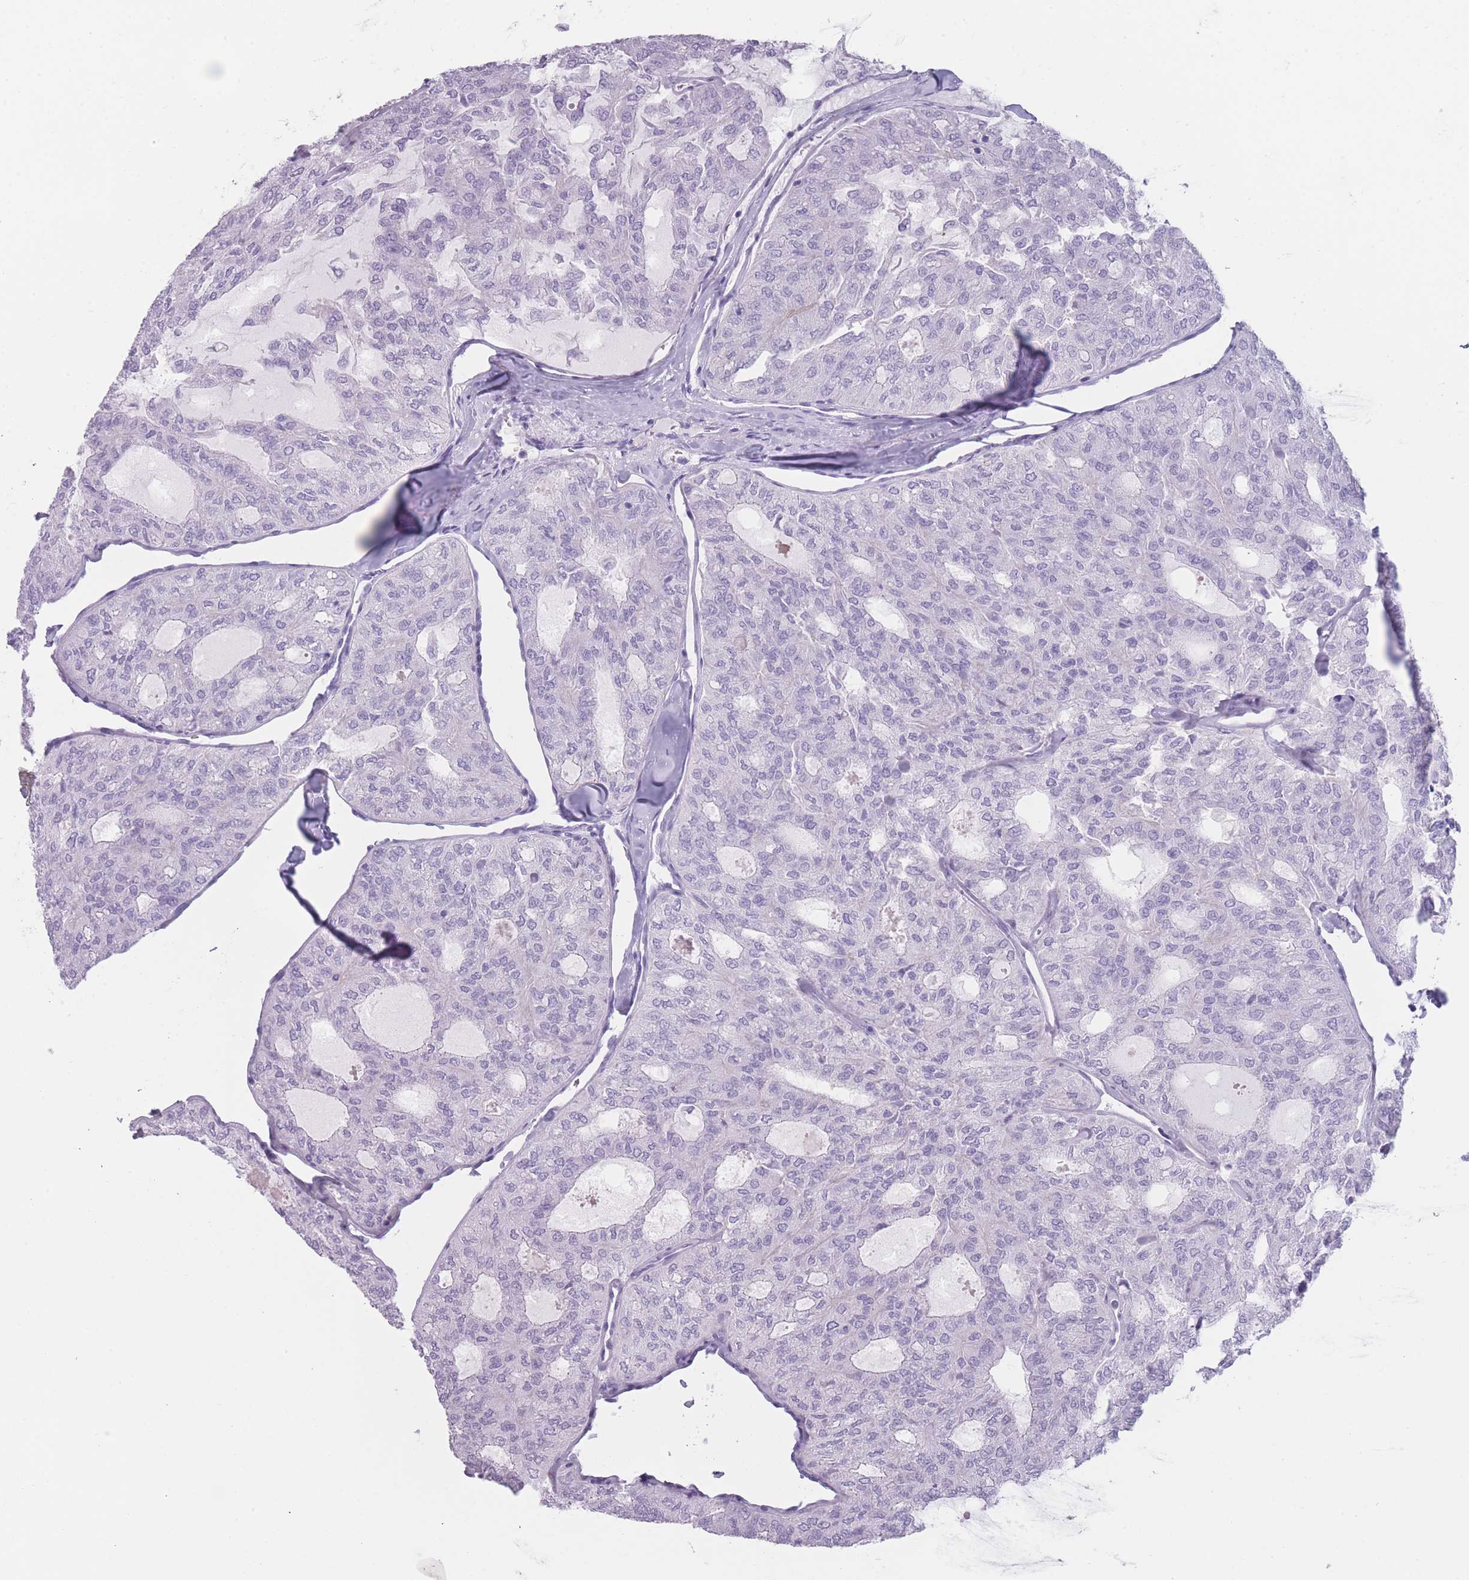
{"staining": {"intensity": "negative", "quantity": "none", "location": "none"}, "tissue": "thyroid cancer", "cell_type": "Tumor cells", "image_type": "cancer", "snomed": [{"axis": "morphology", "description": "Follicular adenoma carcinoma, NOS"}, {"axis": "topography", "description": "Thyroid gland"}], "caption": "Immunohistochemistry of thyroid follicular adenoma carcinoma demonstrates no positivity in tumor cells.", "gene": "PPFIA3", "patient": {"sex": "male", "age": 75}}